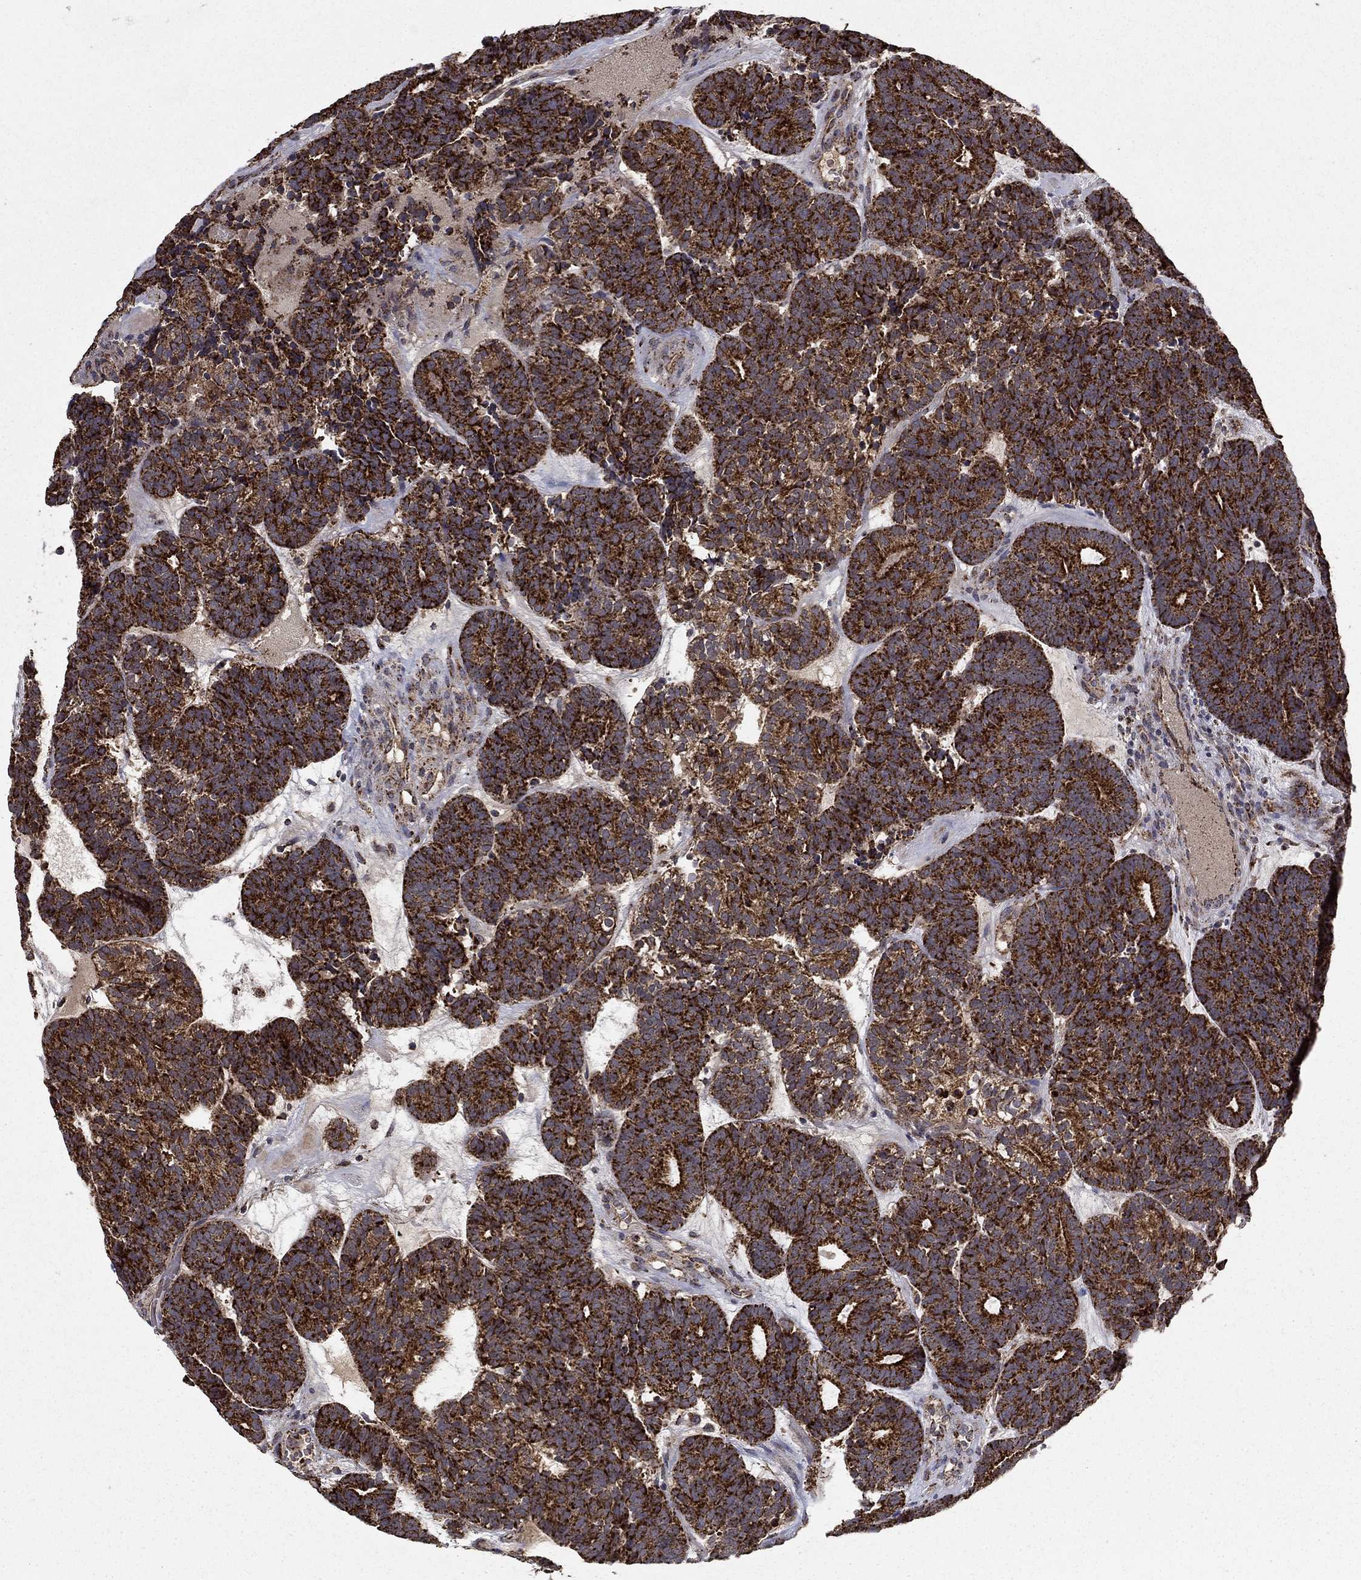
{"staining": {"intensity": "strong", "quantity": ">75%", "location": "cytoplasmic/membranous"}, "tissue": "head and neck cancer", "cell_type": "Tumor cells", "image_type": "cancer", "snomed": [{"axis": "morphology", "description": "Adenocarcinoma, NOS"}, {"axis": "topography", "description": "Head-Neck"}], "caption": "High-power microscopy captured an immunohistochemistry photomicrograph of head and neck adenocarcinoma, revealing strong cytoplasmic/membranous expression in approximately >75% of tumor cells.", "gene": "GCSH", "patient": {"sex": "female", "age": 81}}